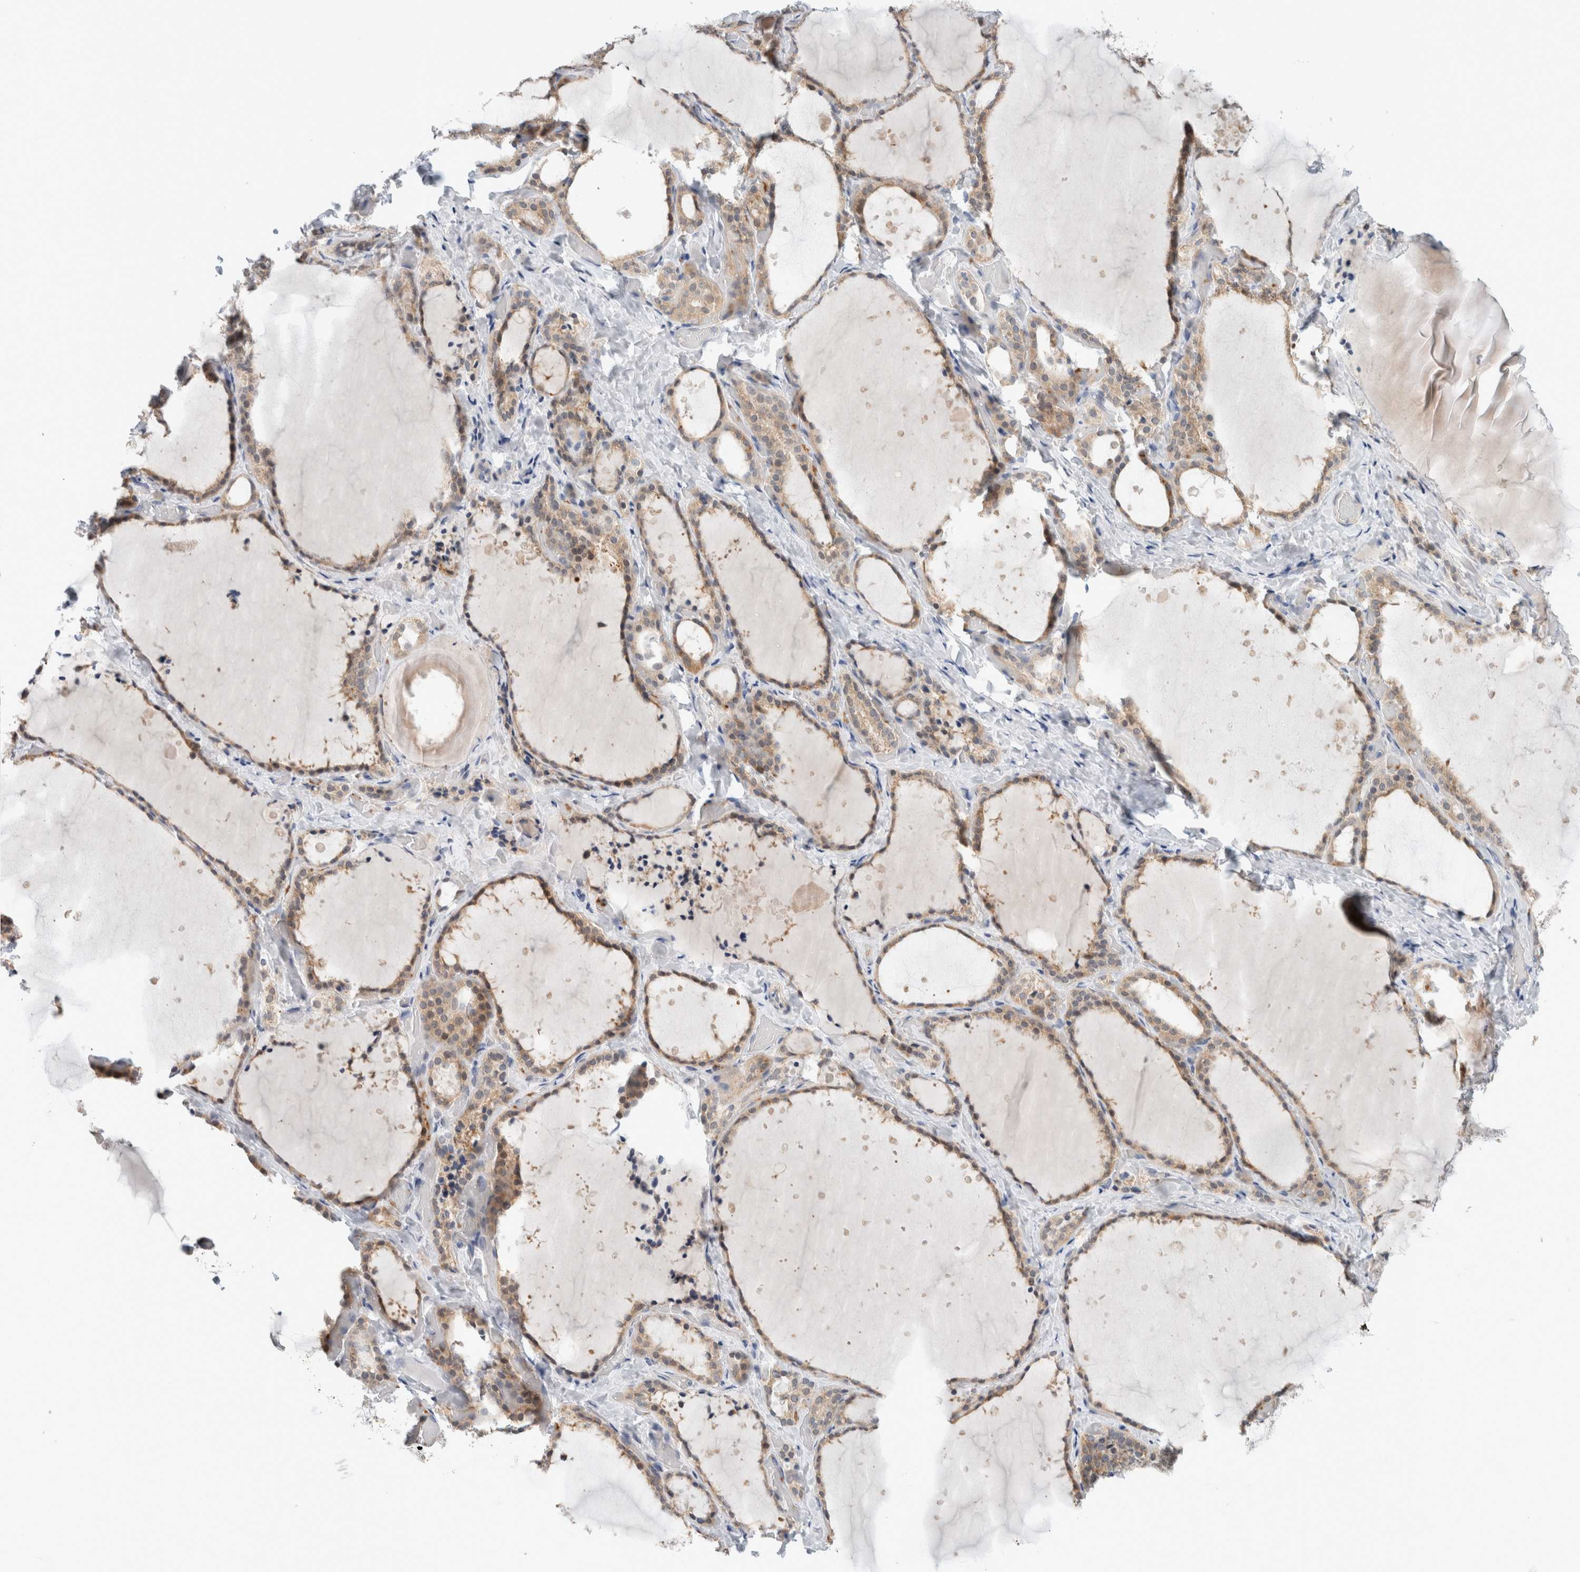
{"staining": {"intensity": "moderate", "quantity": "25%-75%", "location": "cytoplasmic/membranous"}, "tissue": "thyroid gland", "cell_type": "Glandular cells", "image_type": "normal", "snomed": [{"axis": "morphology", "description": "Normal tissue, NOS"}, {"axis": "topography", "description": "Thyroid gland"}], "caption": "Immunohistochemistry (IHC) photomicrograph of unremarkable thyroid gland: thyroid gland stained using immunohistochemistry (IHC) demonstrates medium levels of moderate protein expression localized specifically in the cytoplasmic/membranous of glandular cells, appearing as a cytoplasmic/membranous brown color.", "gene": "CRAT", "patient": {"sex": "female", "age": 44}}